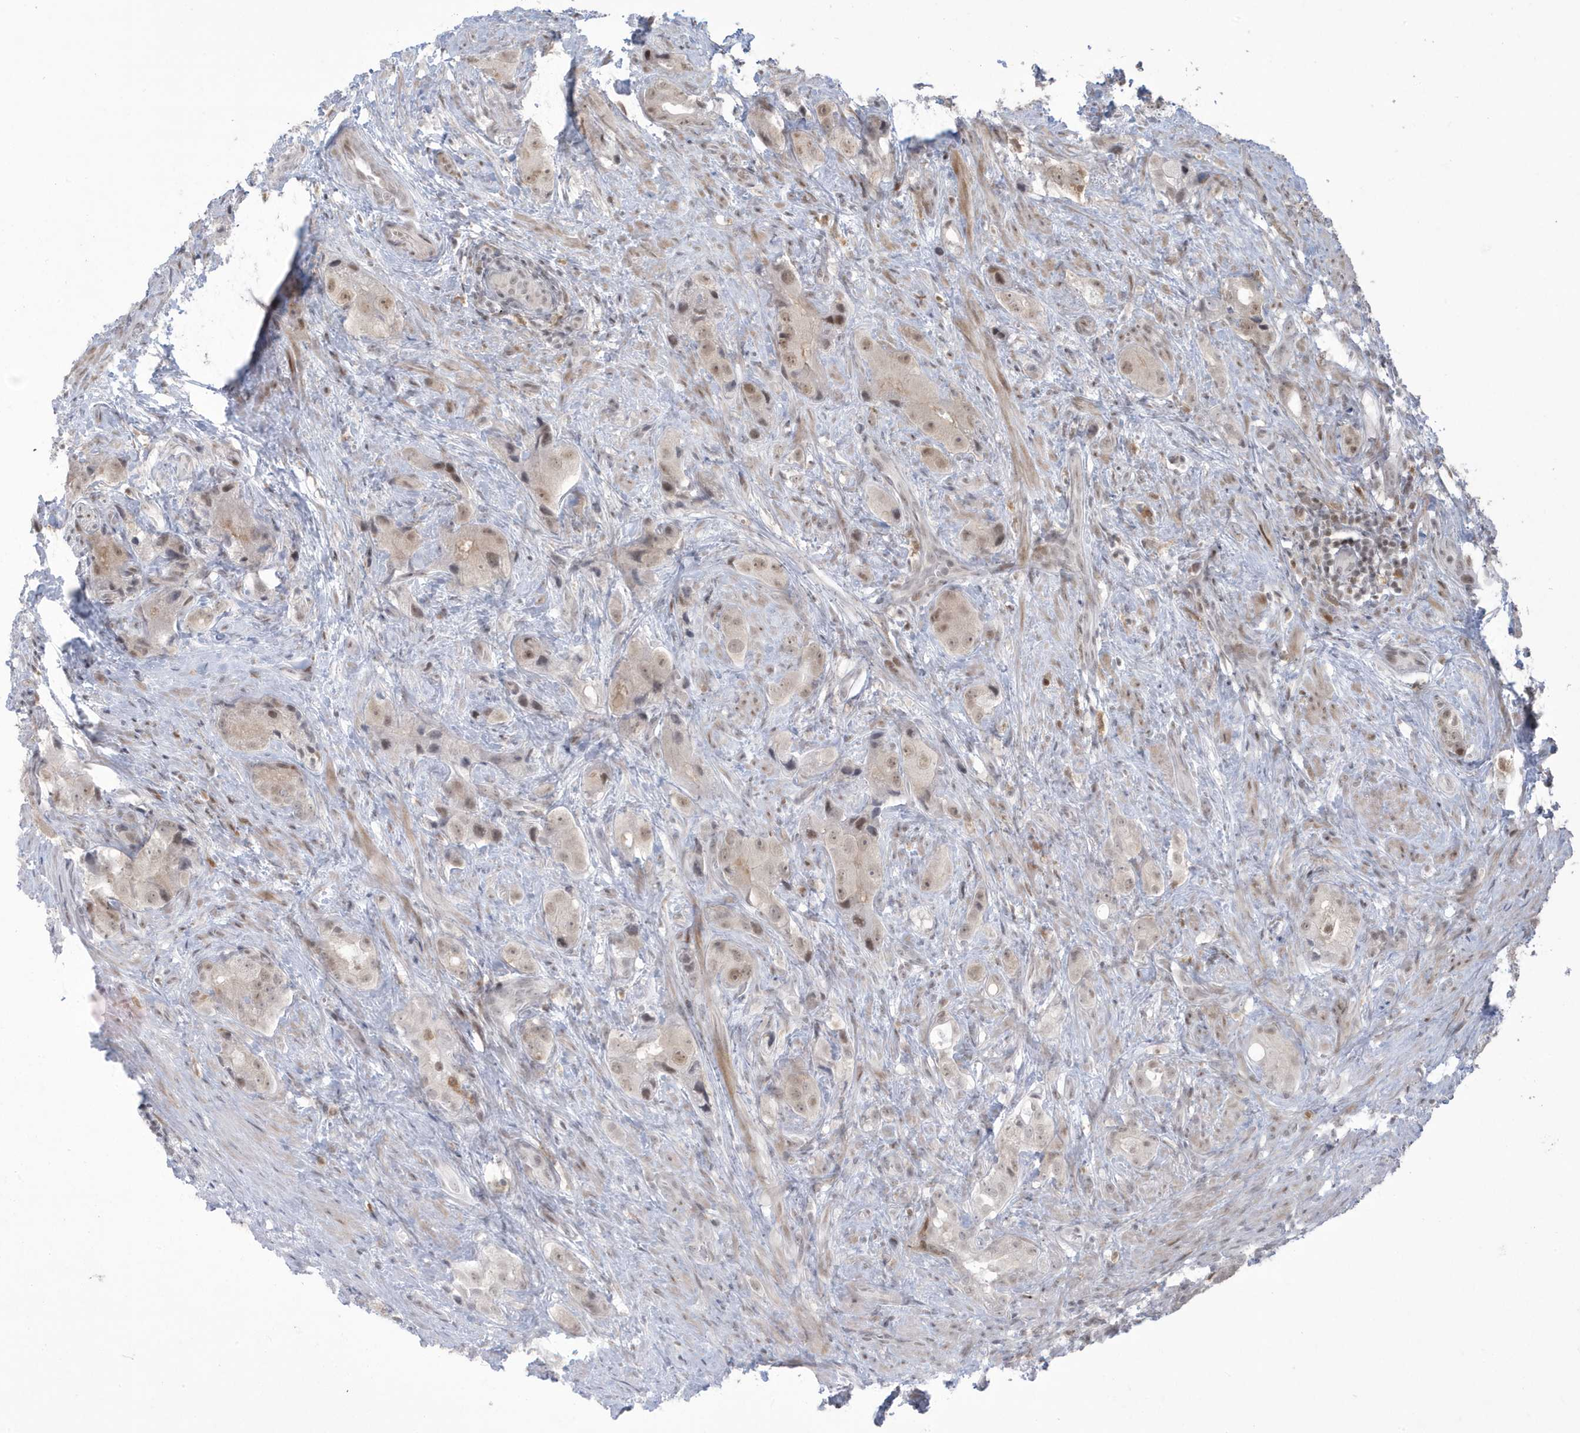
{"staining": {"intensity": "weak", "quantity": ">75%", "location": "nuclear"}, "tissue": "prostate cancer", "cell_type": "Tumor cells", "image_type": "cancer", "snomed": [{"axis": "morphology", "description": "Adenocarcinoma, Low grade"}, {"axis": "topography", "description": "Prostate"}], "caption": "Prostate cancer (low-grade adenocarcinoma) tissue displays weak nuclear staining in approximately >75% of tumor cells, visualized by immunohistochemistry.", "gene": "C1orf52", "patient": {"sex": "male", "age": 71}}